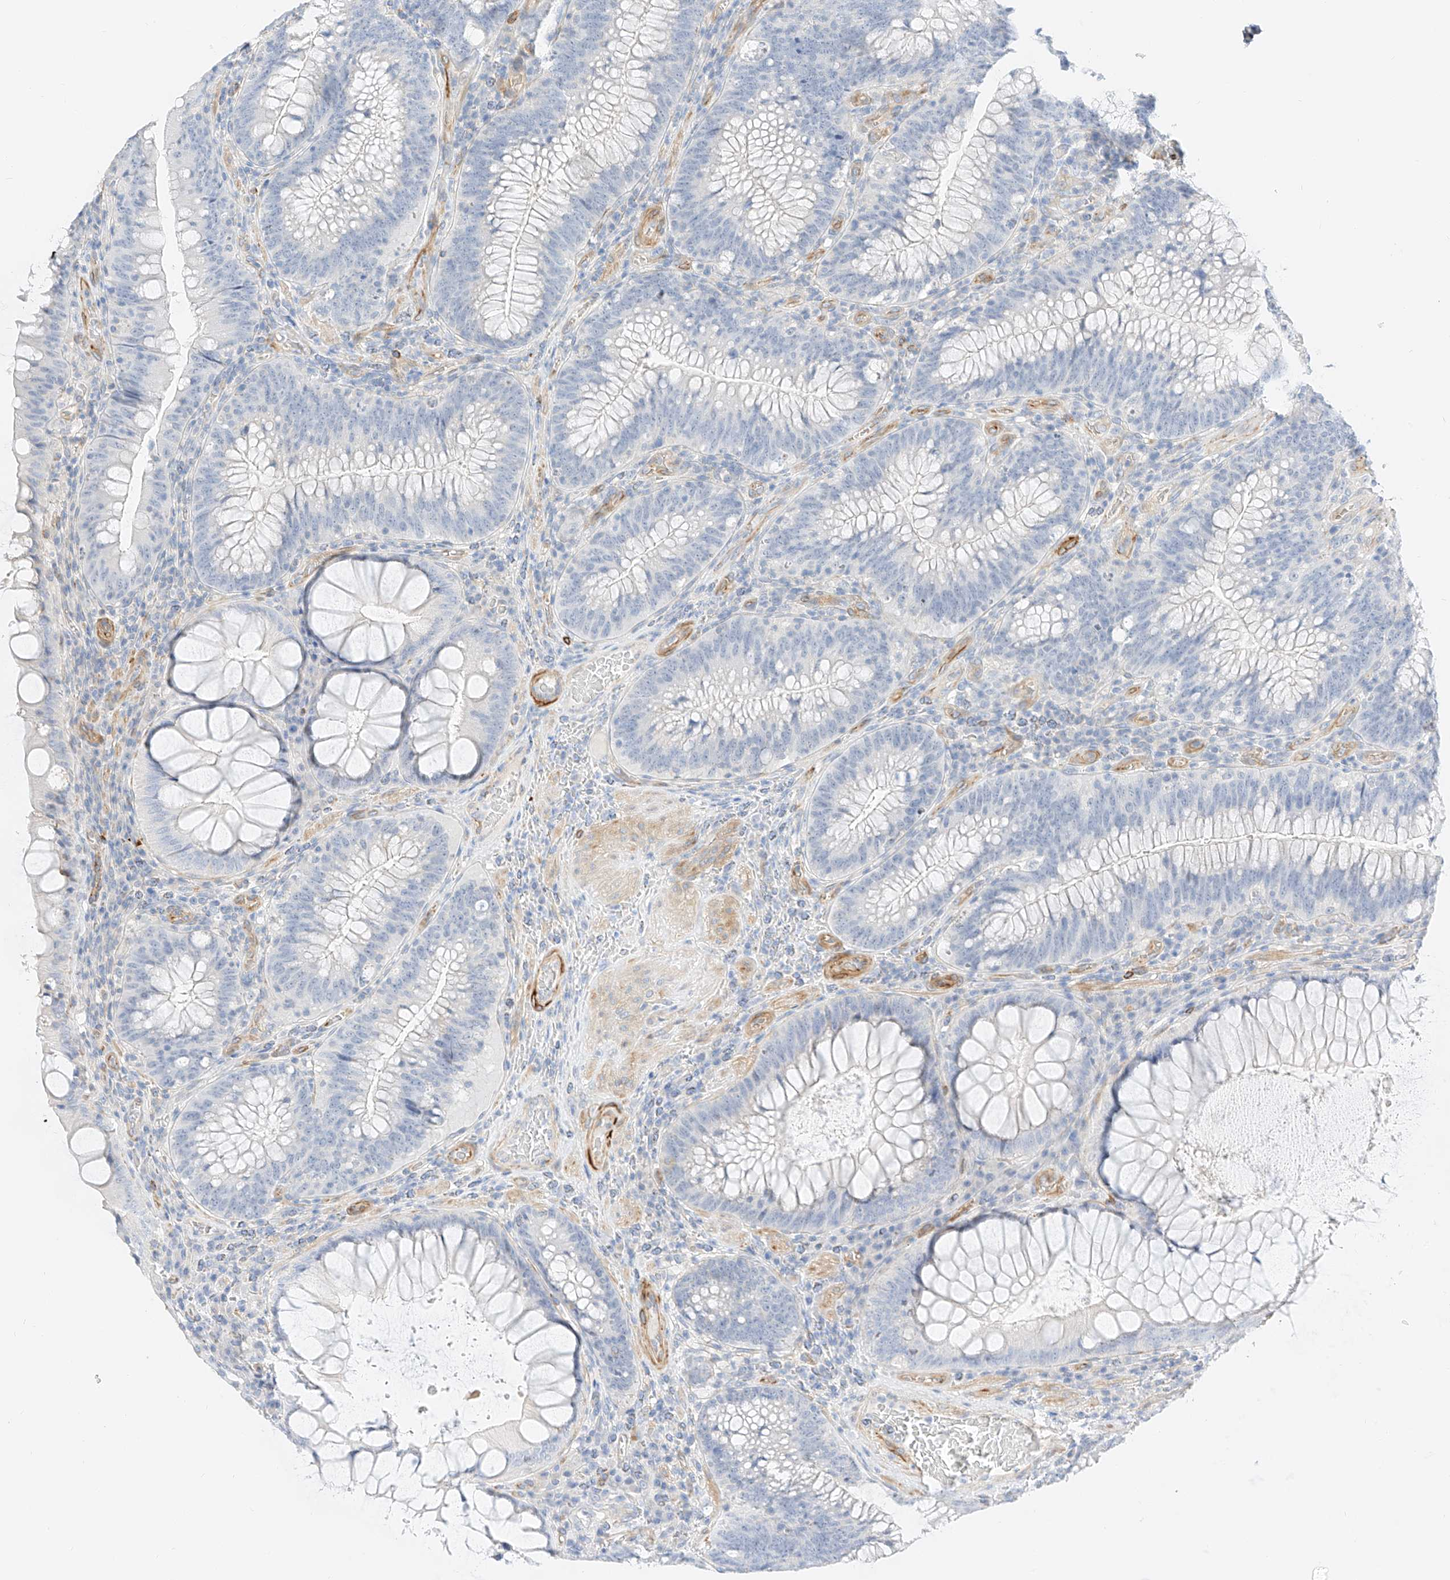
{"staining": {"intensity": "negative", "quantity": "none", "location": "none"}, "tissue": "colorectal cancer", "cell_type": "Tumor cells", "image_type": "cancer", "snomed": [{"axis": "morphology", "description": "Normal tissue, NOS"}, {"axis": "topography", "description": "Colon"}], "caption": "Human colorectal cancer stained for a protein using immunohistochemistry (IHC) shows no expression in tumor cells.", "gene": "CDCP2", "patient": {"sex": "female", "age": 82}}